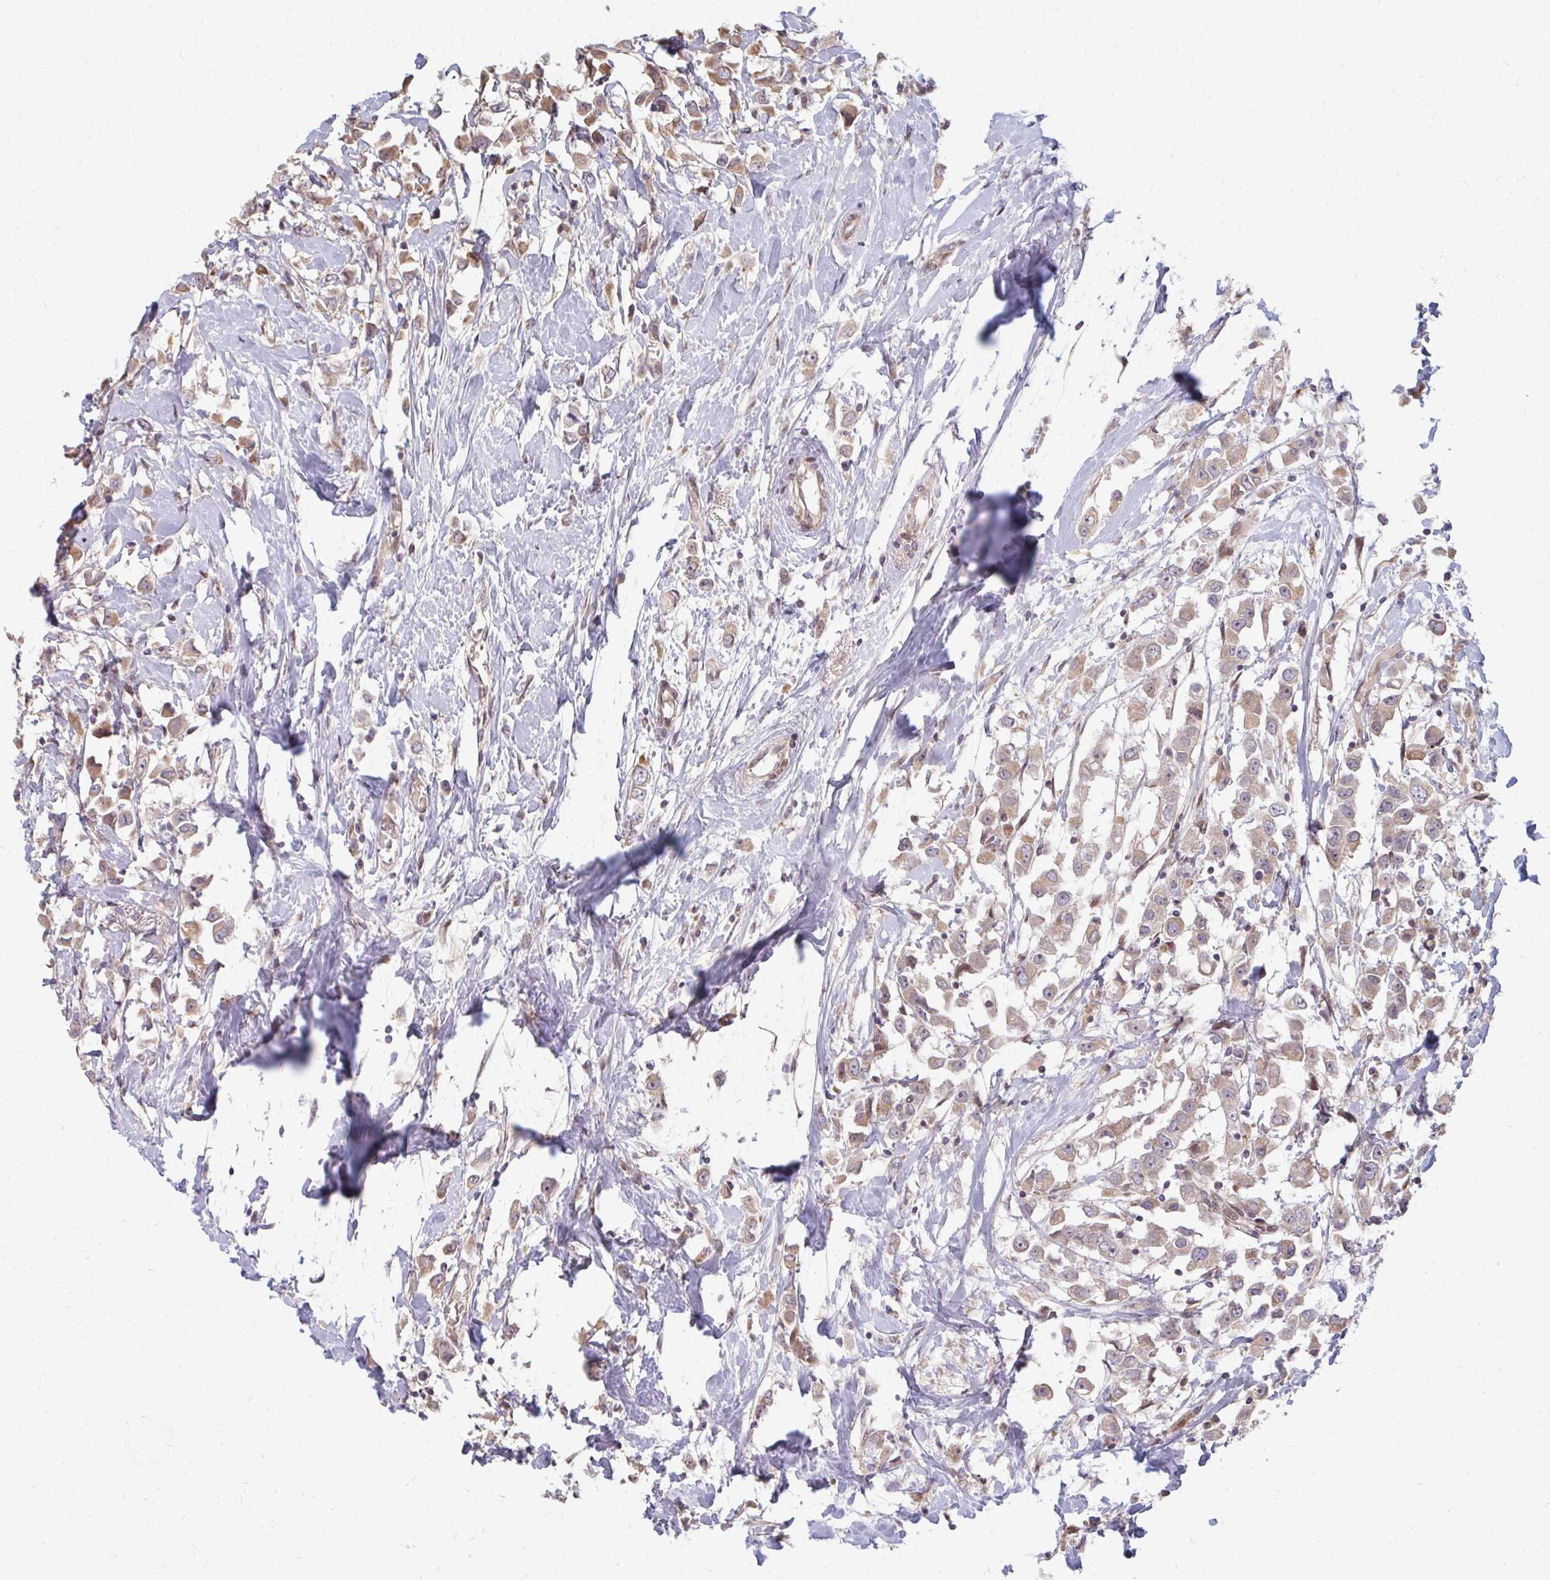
{"staining": {"intensity": "moderate", "quantity": ">75%", "location": "cytoplasmic/membranous"}, "tissue": "breast cancer", "cell_type": "Tumor cells", "image_type": "cancer", "snomed": [{"axis": "morphology", "description": "Duct carcinoma"}, {"axis": "topography", "description": "Breast"}], "caption": "IHC of breast cancer displays medium levels of moderate cytoplasmic/membranous positivity in approximately >75% of tumor cells. Immunohistochemistry stains the protein of interest in brown and the nuclei are stained blue.", "gene": "ZNF285", "patient": {"sex": "female", "age": 61}}